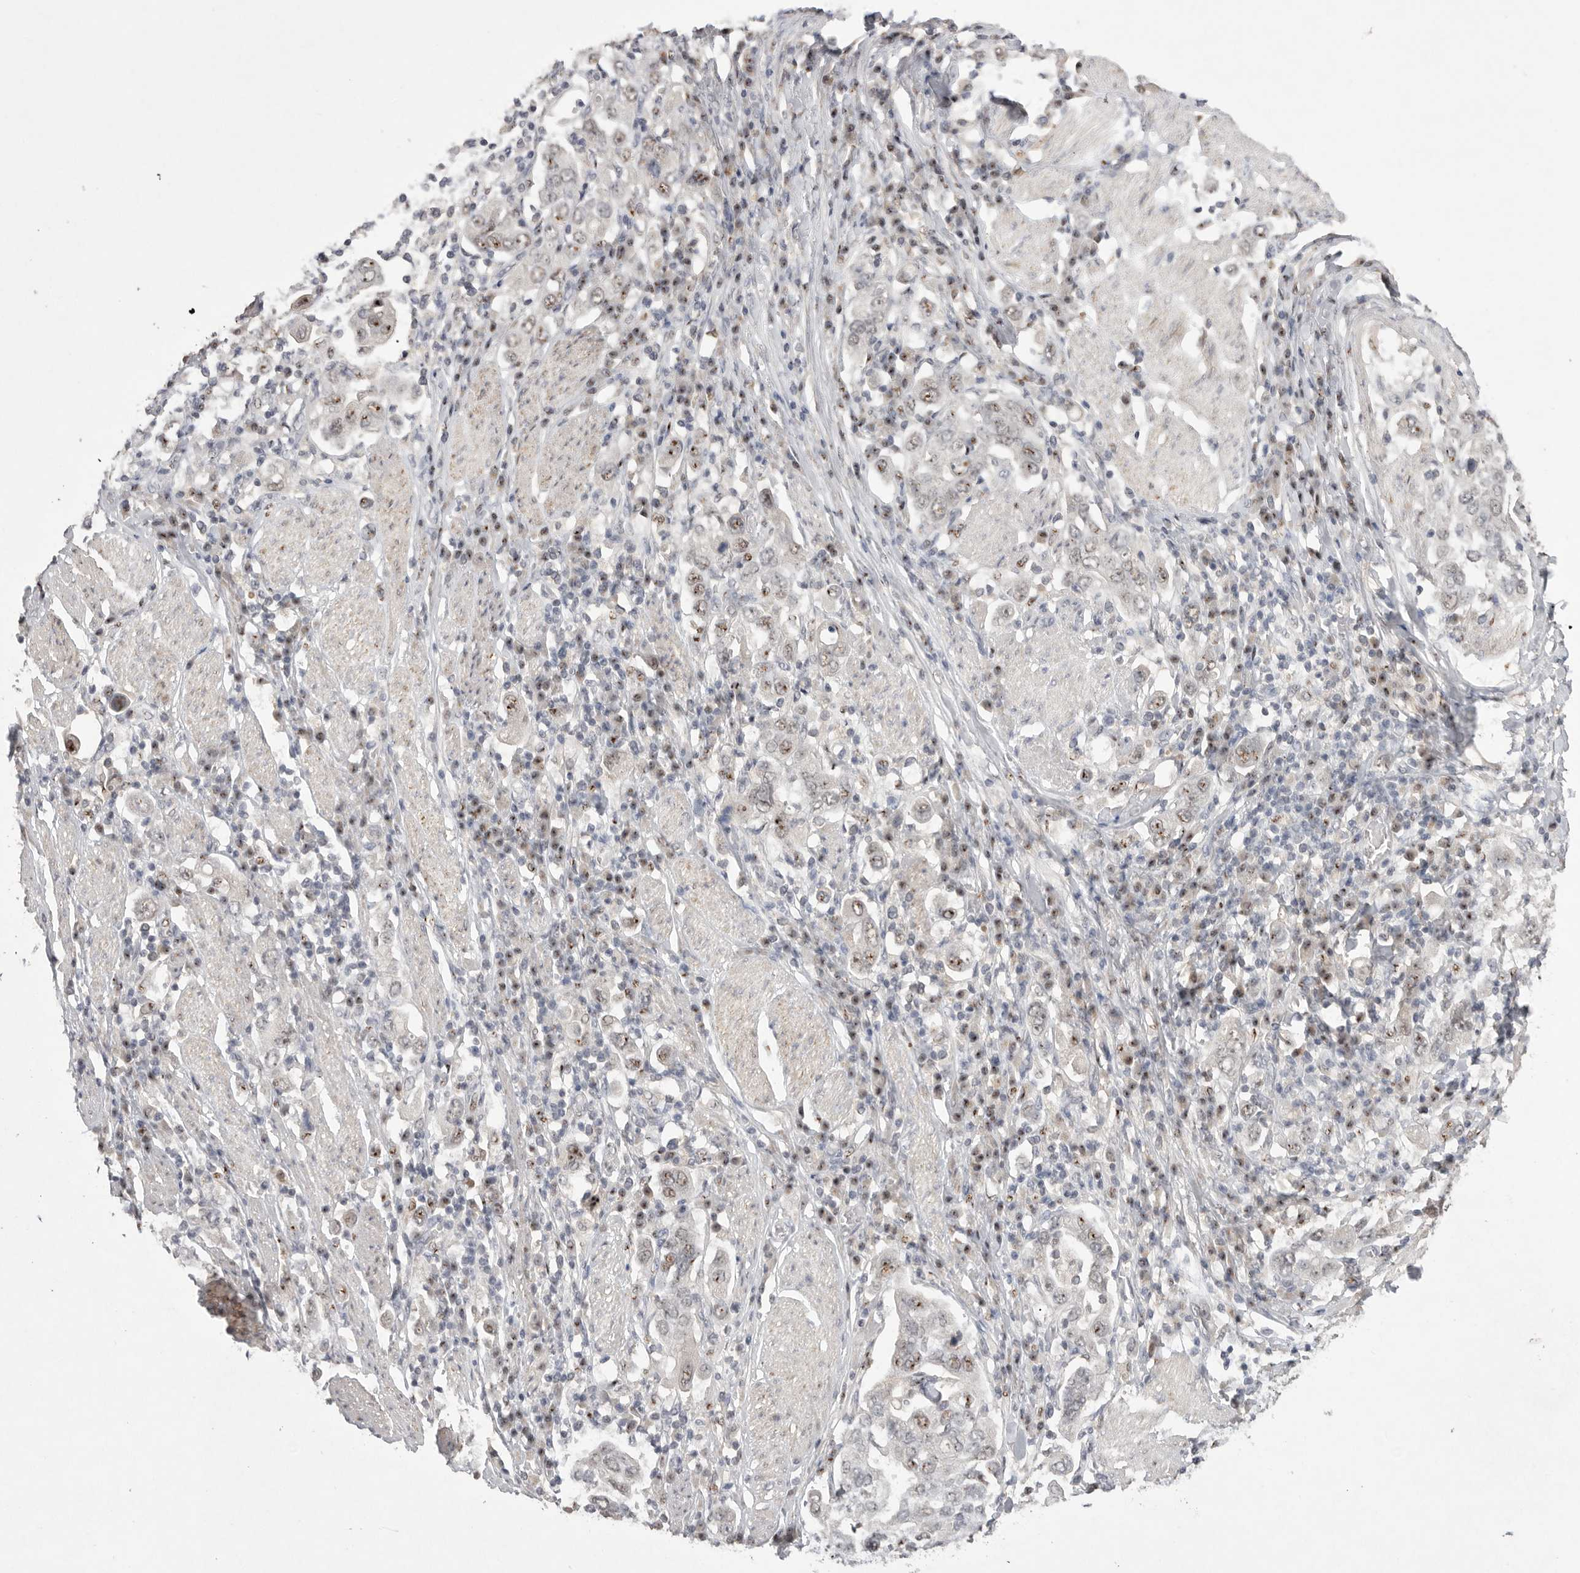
{"staining": {"intensity": "moderate", "quantity": ">75%", "location": "nuclear"}, "tissue": "stomach cancer", "cell_type": "Tumor cells", "image_type": "cancer", "snomed": [{"axis": "morphology", "description": "Adenocarcinoma, NOS"}, {"axis": "topography", "description": "Stomach, upper"}], "caption": "The photomicrograph displays a brown stain indicating the presence of a protein in the nuclear of tumor cells in adenocarcinoma (stomach).", "gene": "HUS1", "patient": {"sex": "male", "age": 62}}